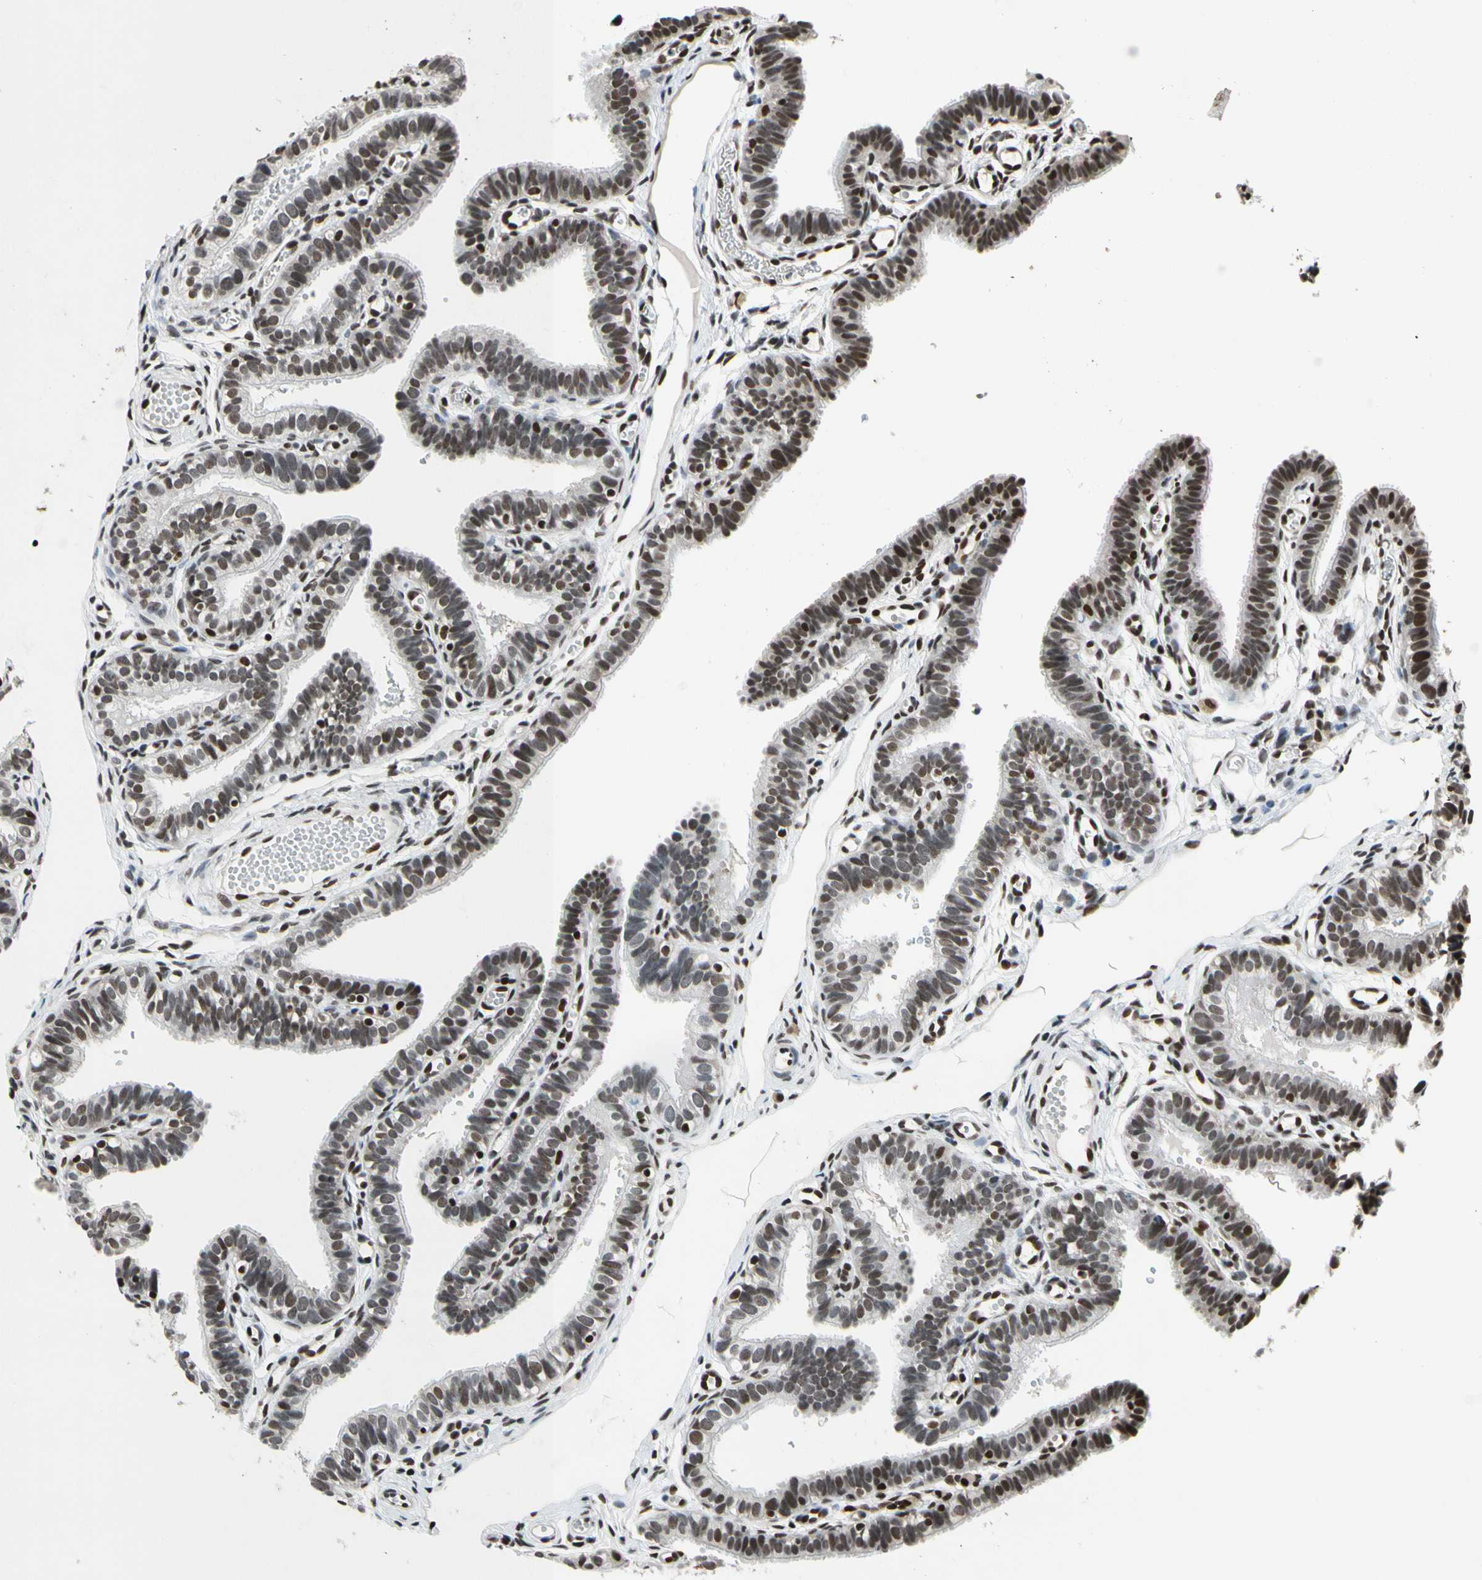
{"staining": {"intensity": "moderate", "quantity": ">75%", "location": "nuclear"}, "tissue": "fallopian tube", "cell_type": "Glandular cells", "image_type": "normal", "snomed": [{"axis": "morphology", "description": "Normal tissue, NOS"}, {"axis": "topography", "description": "Fallopian tube"}, {"axis": "topography", "description": "Placenta"}], "caption": "Protein analysis of normal fallopian tube displays moderate nuclear positivity in approximately >75% of glandular cells.", "gene": "RECQL", "patient": {"sex": "female", "age": 34}}